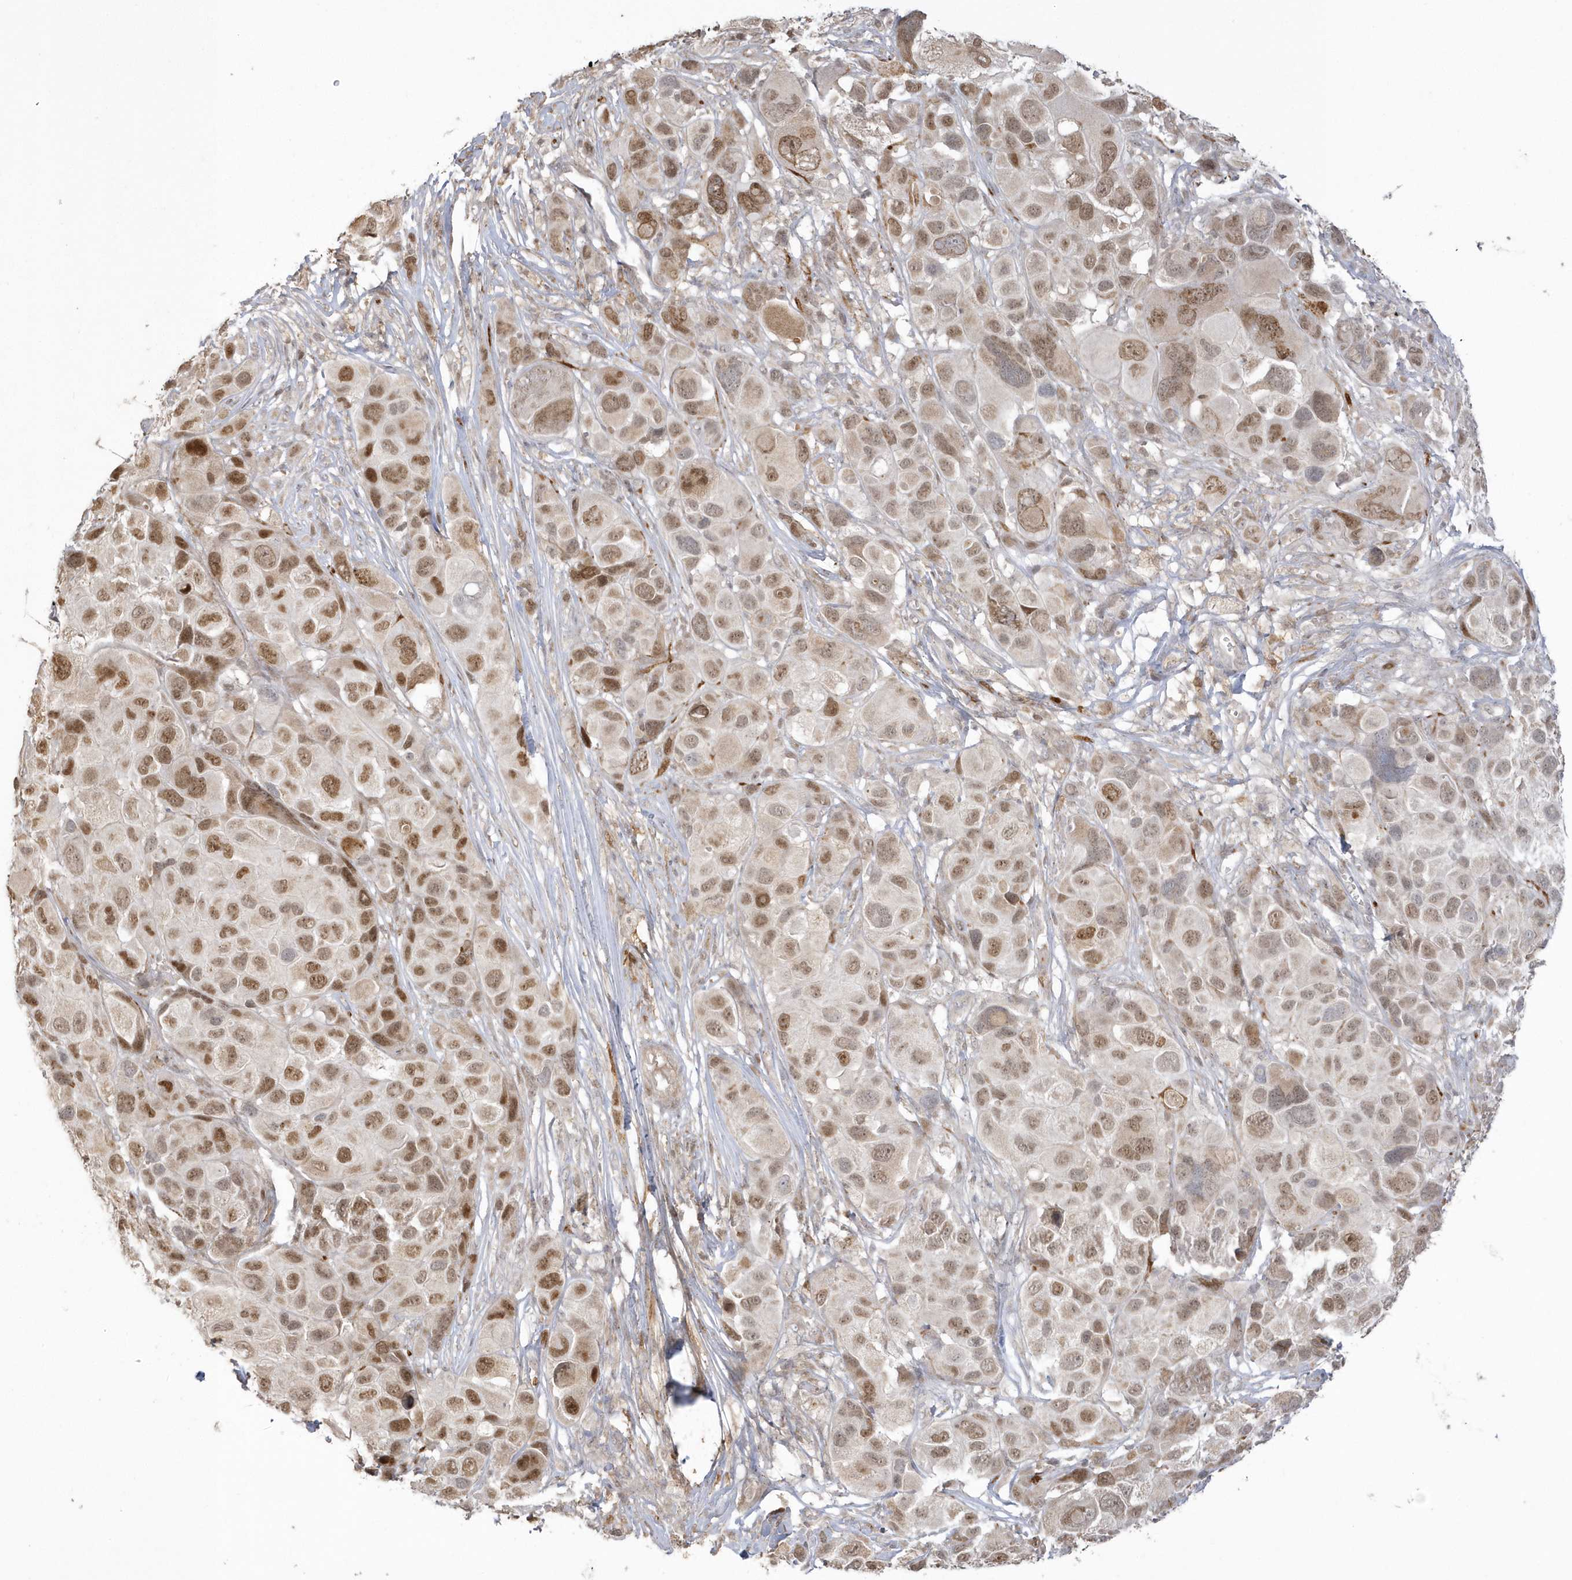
{"staining": {"intensity": "moderate", "quantity": ">75%", "location": "nuclear"}, "tissue": "melanoma", "cell_type": "Tumor cells", "image_type": "cancer", "snomed": [{"axis": "morphology", "description": "Malignant melanoma, NOS"}, {"axis": "topography", "description": "Skin of trunk"}], "caption": "Tumor cells reveal medium levels of moderate nuclear positivity in approximately >75% of cells in melanoma.", "gene": "NAF1", "patient": {"sex": "male", "age": 71}}